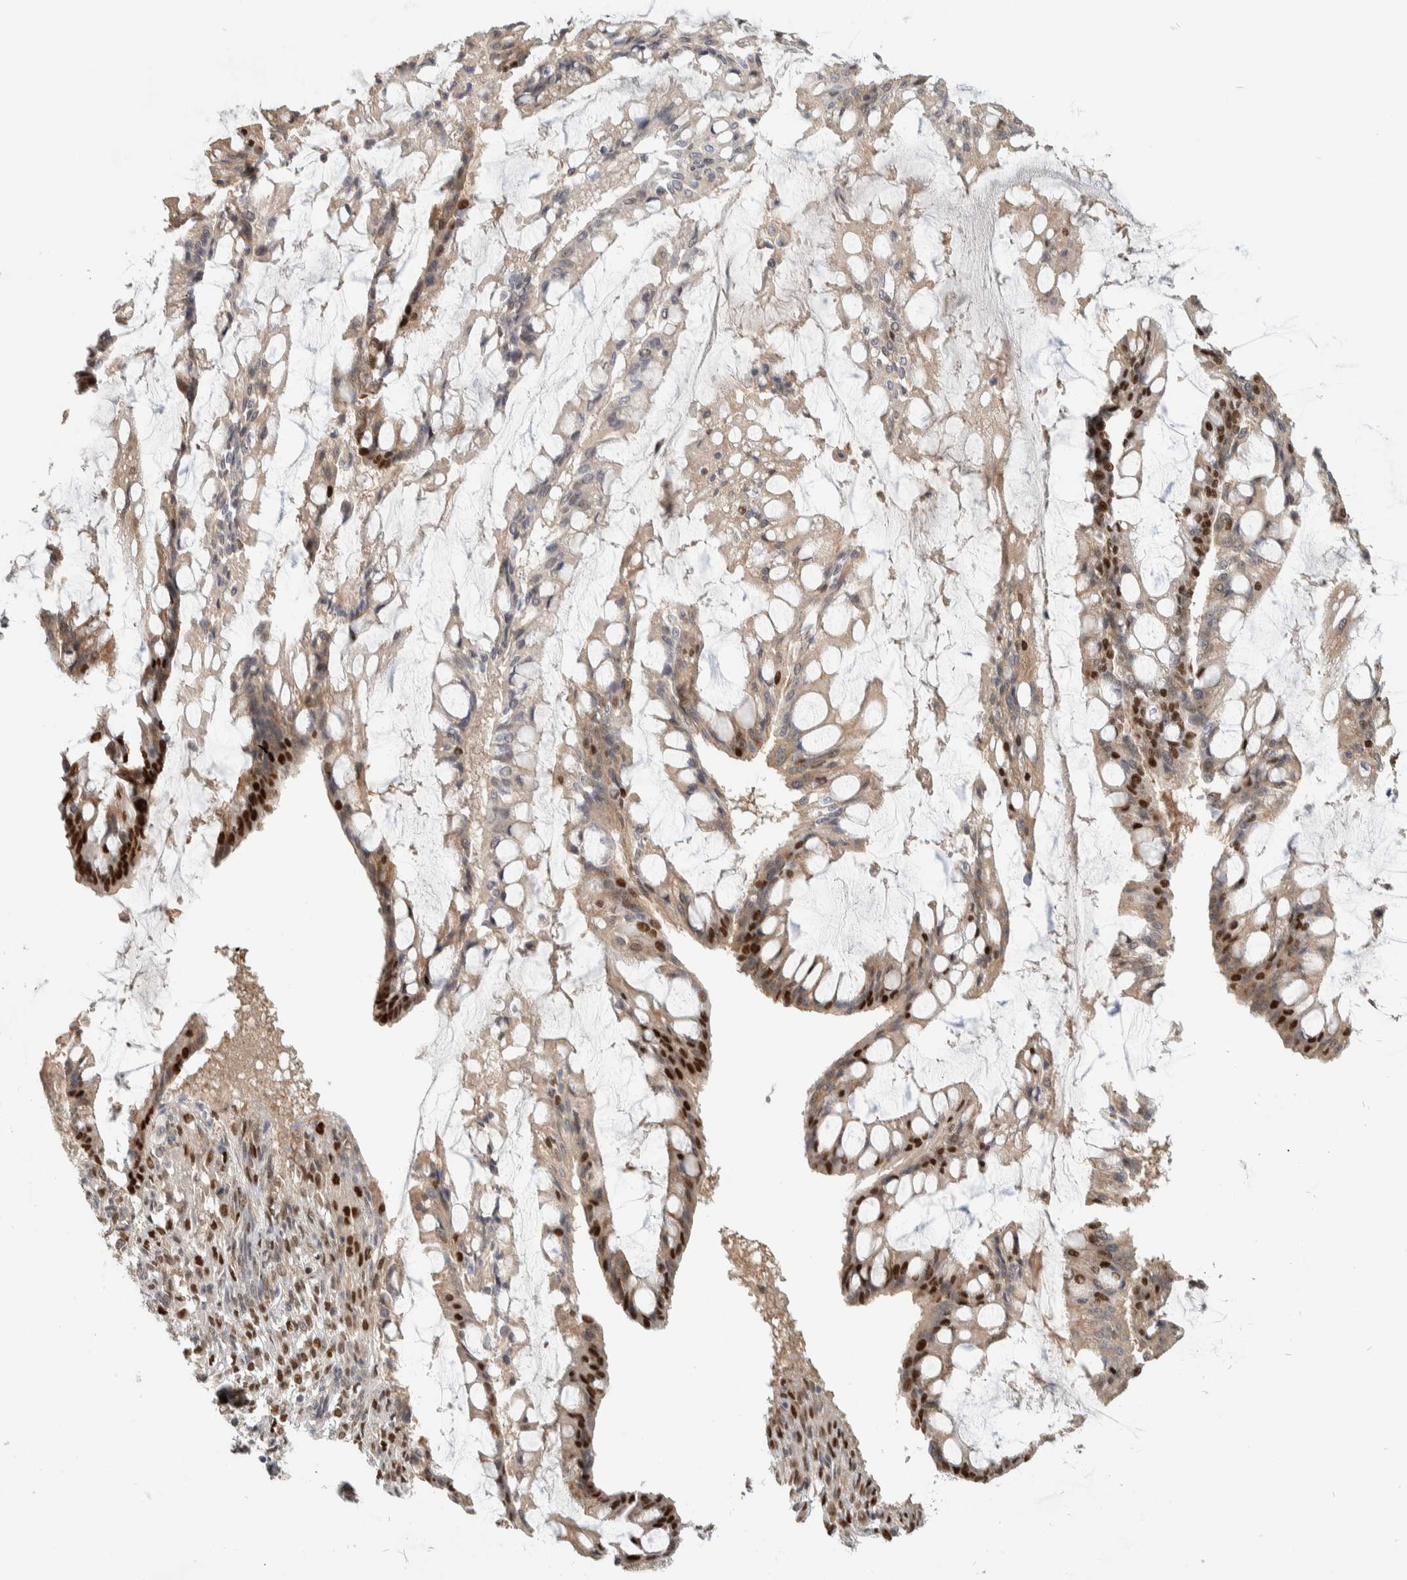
{"staining": {"intensity": "strong", "quantity": ">75%", "location": "nuclear"}, "tissue": "ovarian cancer", "cell_type": "Tumor cells", "image_type": "cancer", "snomed": [{"axis": "morphology", "description": "Cystadenocarcinoma, mucinous, NOS"}, {"axis": "topography", "description": "Ovary"}], "caption": "Tumor cells show strong nuclear staining in approximately >75% of cells in ovarian mucinous cystadenocarcinoma.", "gene": "PUS7", "patient": {"sex": "female", "age": 73}}